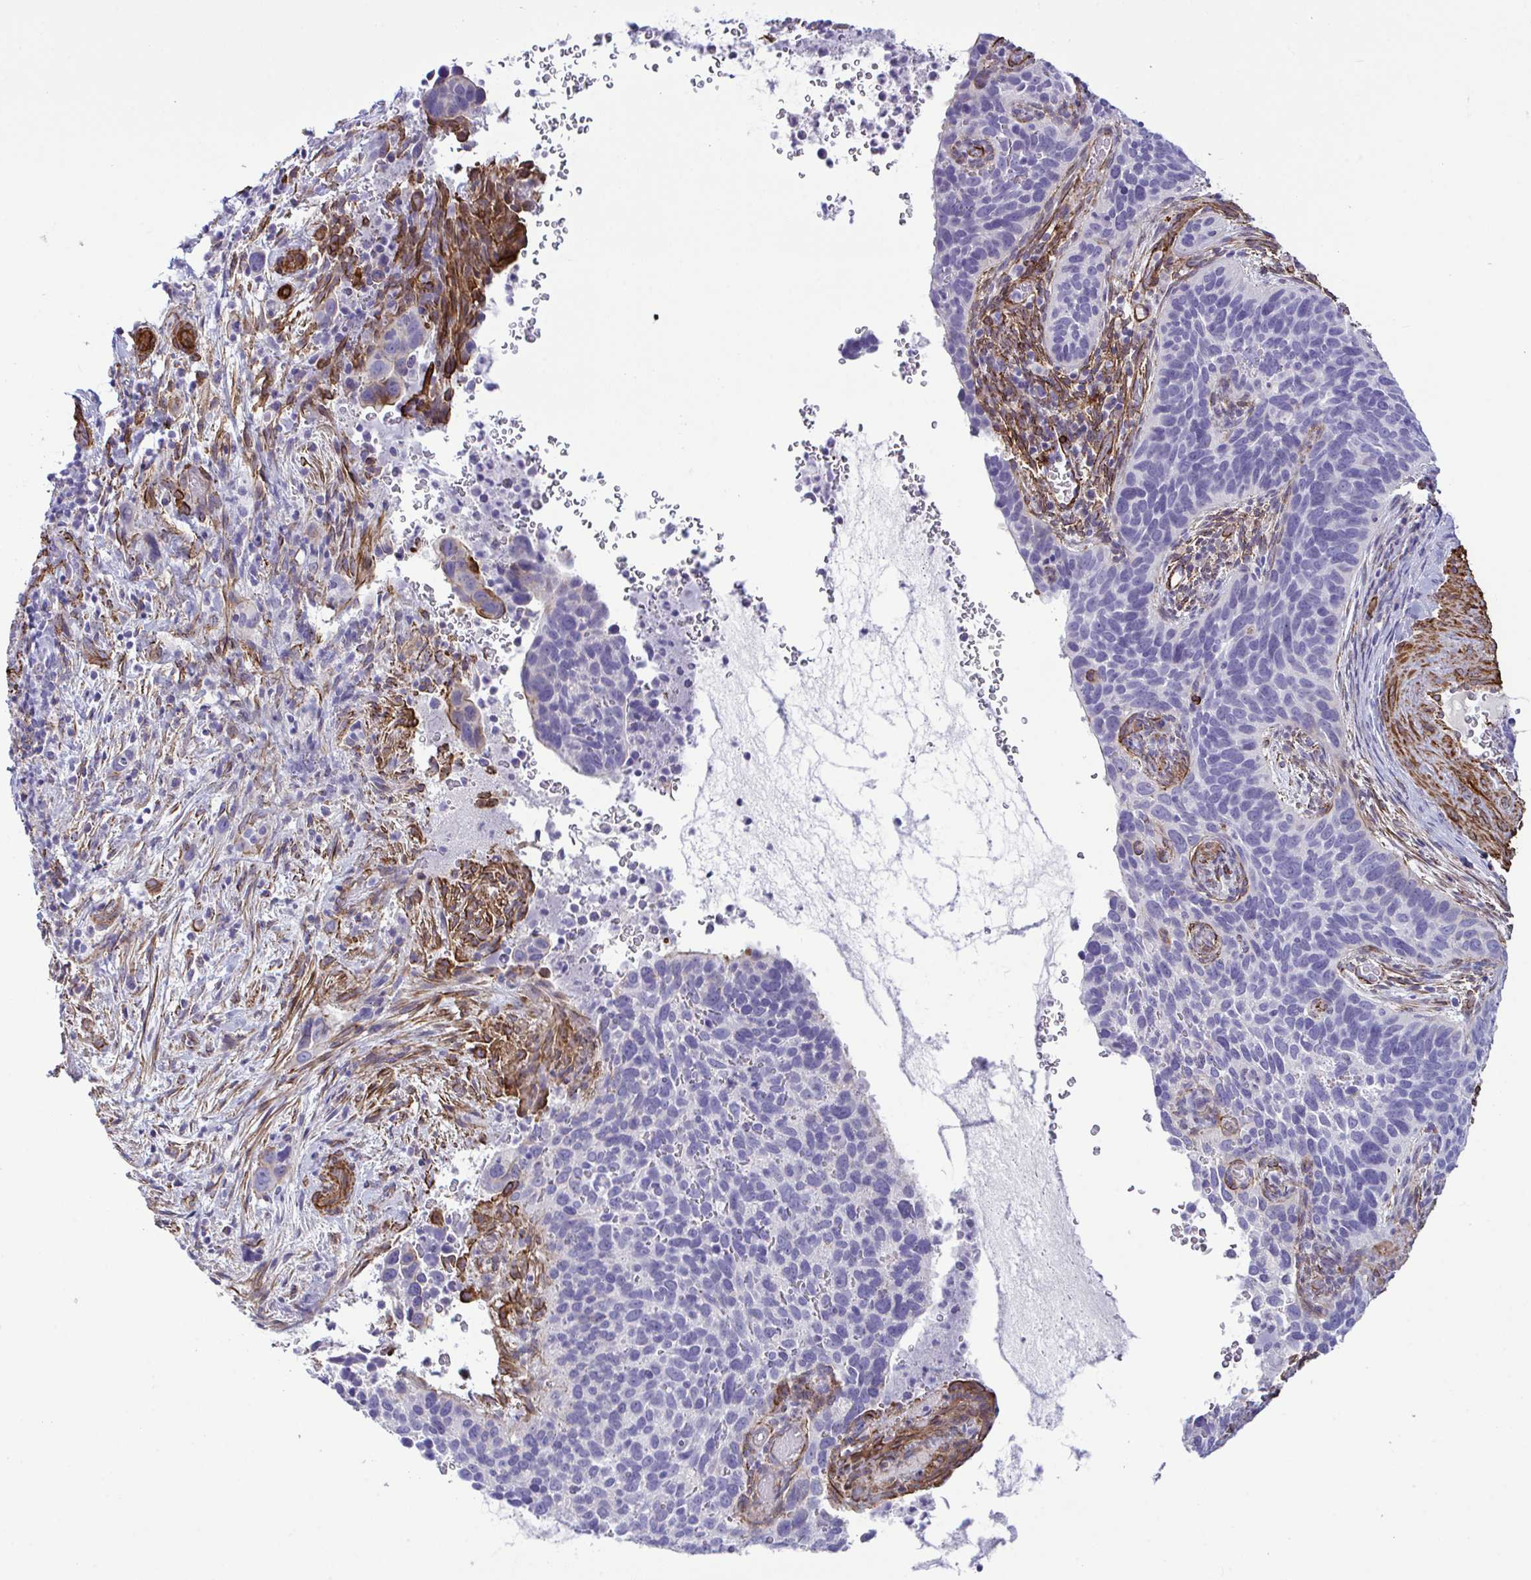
{"staining": {"intensity": "negative", "quantity": "none", "location": "none"}, "tissue": "cervical cancer", "cell_type": "Tumor cells", "image_type": "cancer", "snomed": [{"axis": "morphology", "description": "Squamous cell carcinoma, NOS"}, {"axis": "topography", "description": "Cervix"}], "caption": "Immunohistochemistry micrograph of neoplastic tissue: squamous cell carcinoma (cervical) stained with DAB demonstrates no significant protein staining in tumor cells. (Stains: DAB immunohistochemistry with hematoxylin counter stain, Microscopy: brightfield microscopy at high magnification).", "gene": "SYNPO2L", "patient": {"sex": "female", "age": 51}}